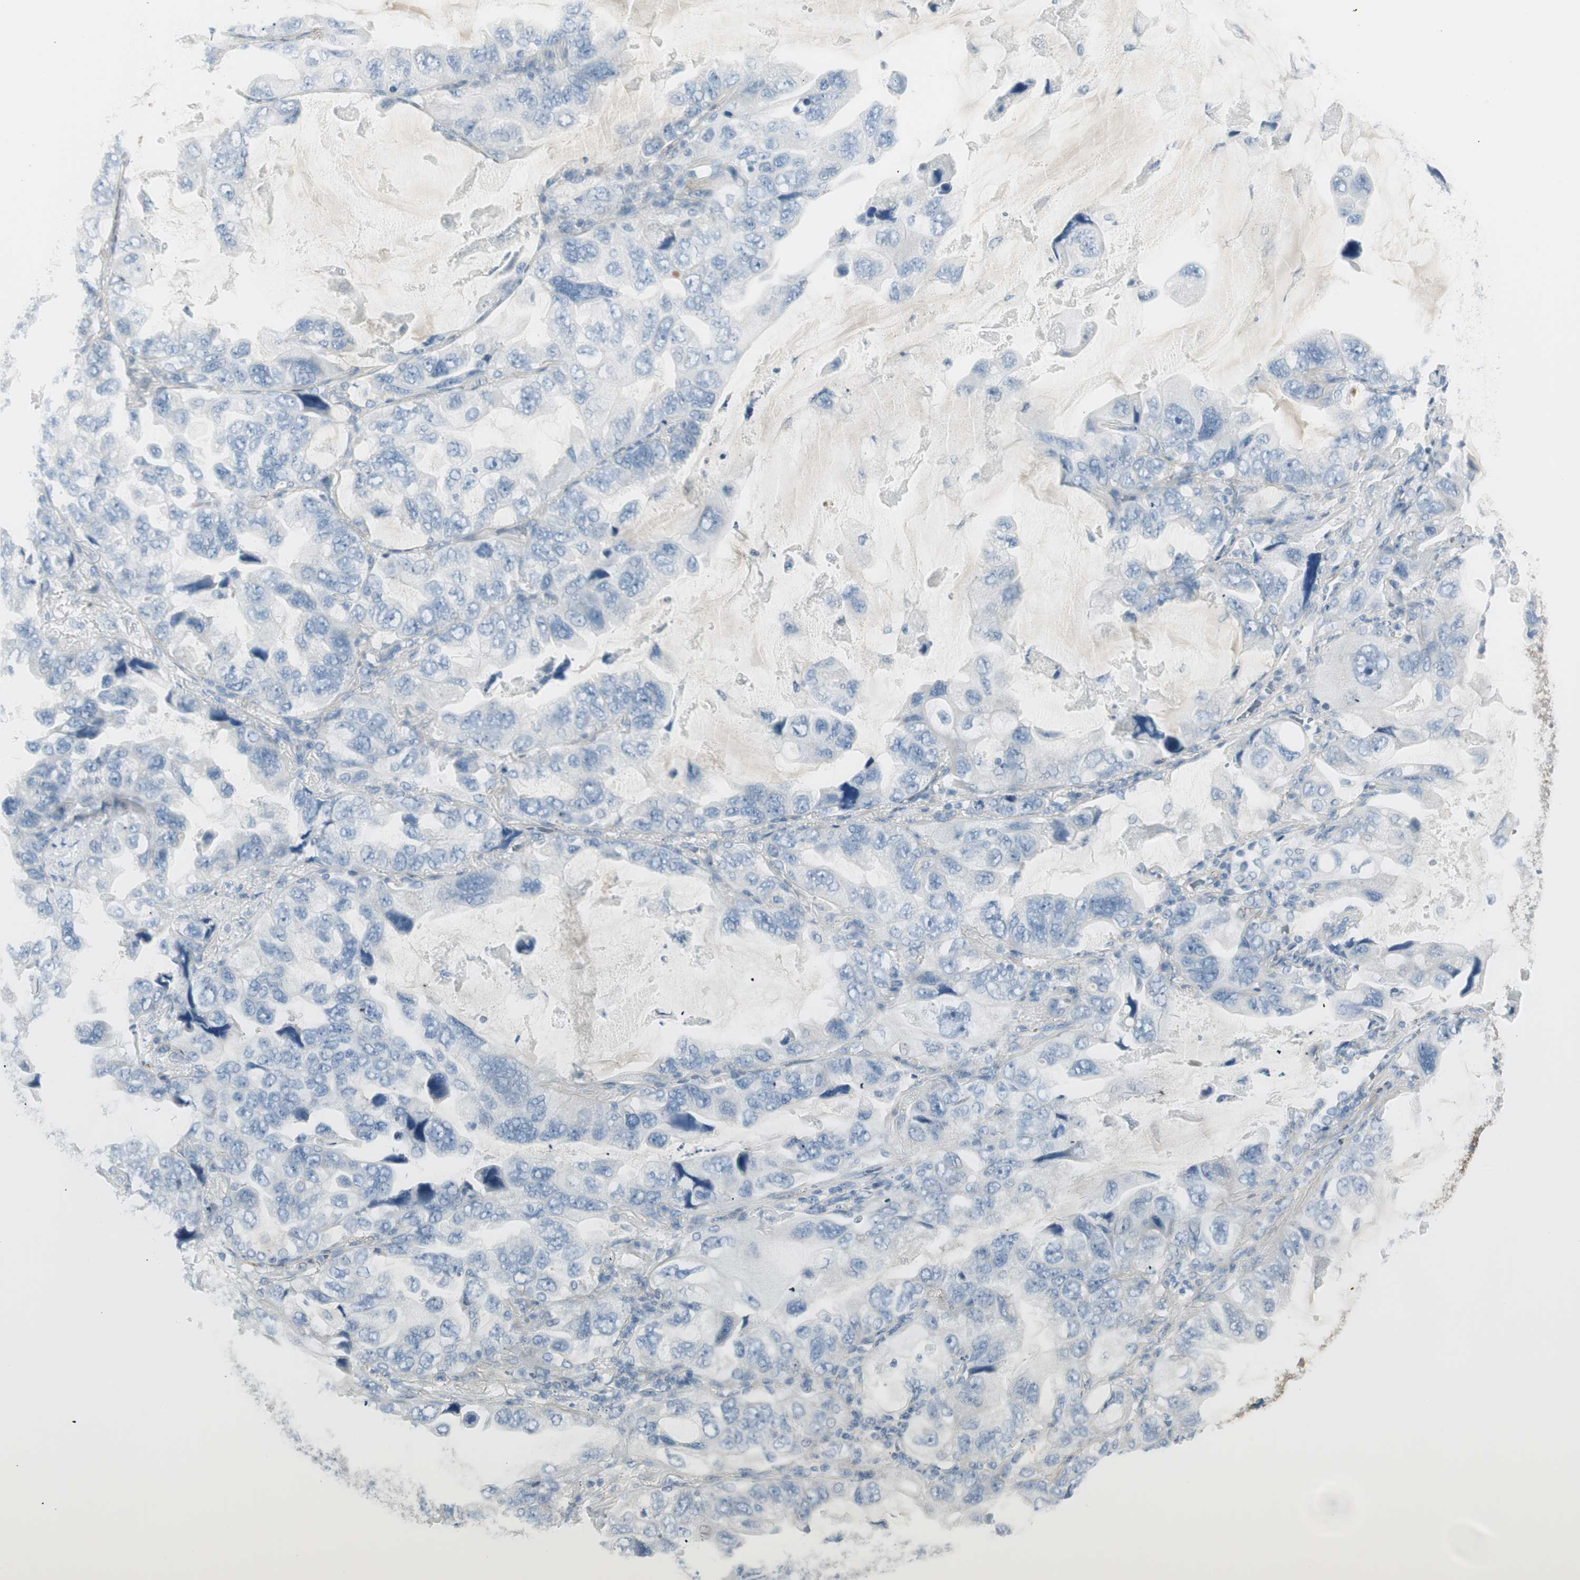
{"staining": {"intensity": "negative", "quantity": "none", "location": "none"}, "tissue": "lung cancer", "cell_type": "Tumor cells", "image_type": "cancer", "snomed": [{"axis": "morphology", "description": "Squamous cell carcinoma, NOS"}, {"axis": "topography", "description": "Lung"}], "caption": "The micrograph shows no significant expression in tumor cells of lung cancer (squamous cell carcinoma). (DAB (3,3'-diaminobenzidine) immunohistochemistry (IHC) visualized using brightfield microscopy, high magnification).", "gene": "CACNA2D1", "patient": {"sex": "female", "age": 73}}